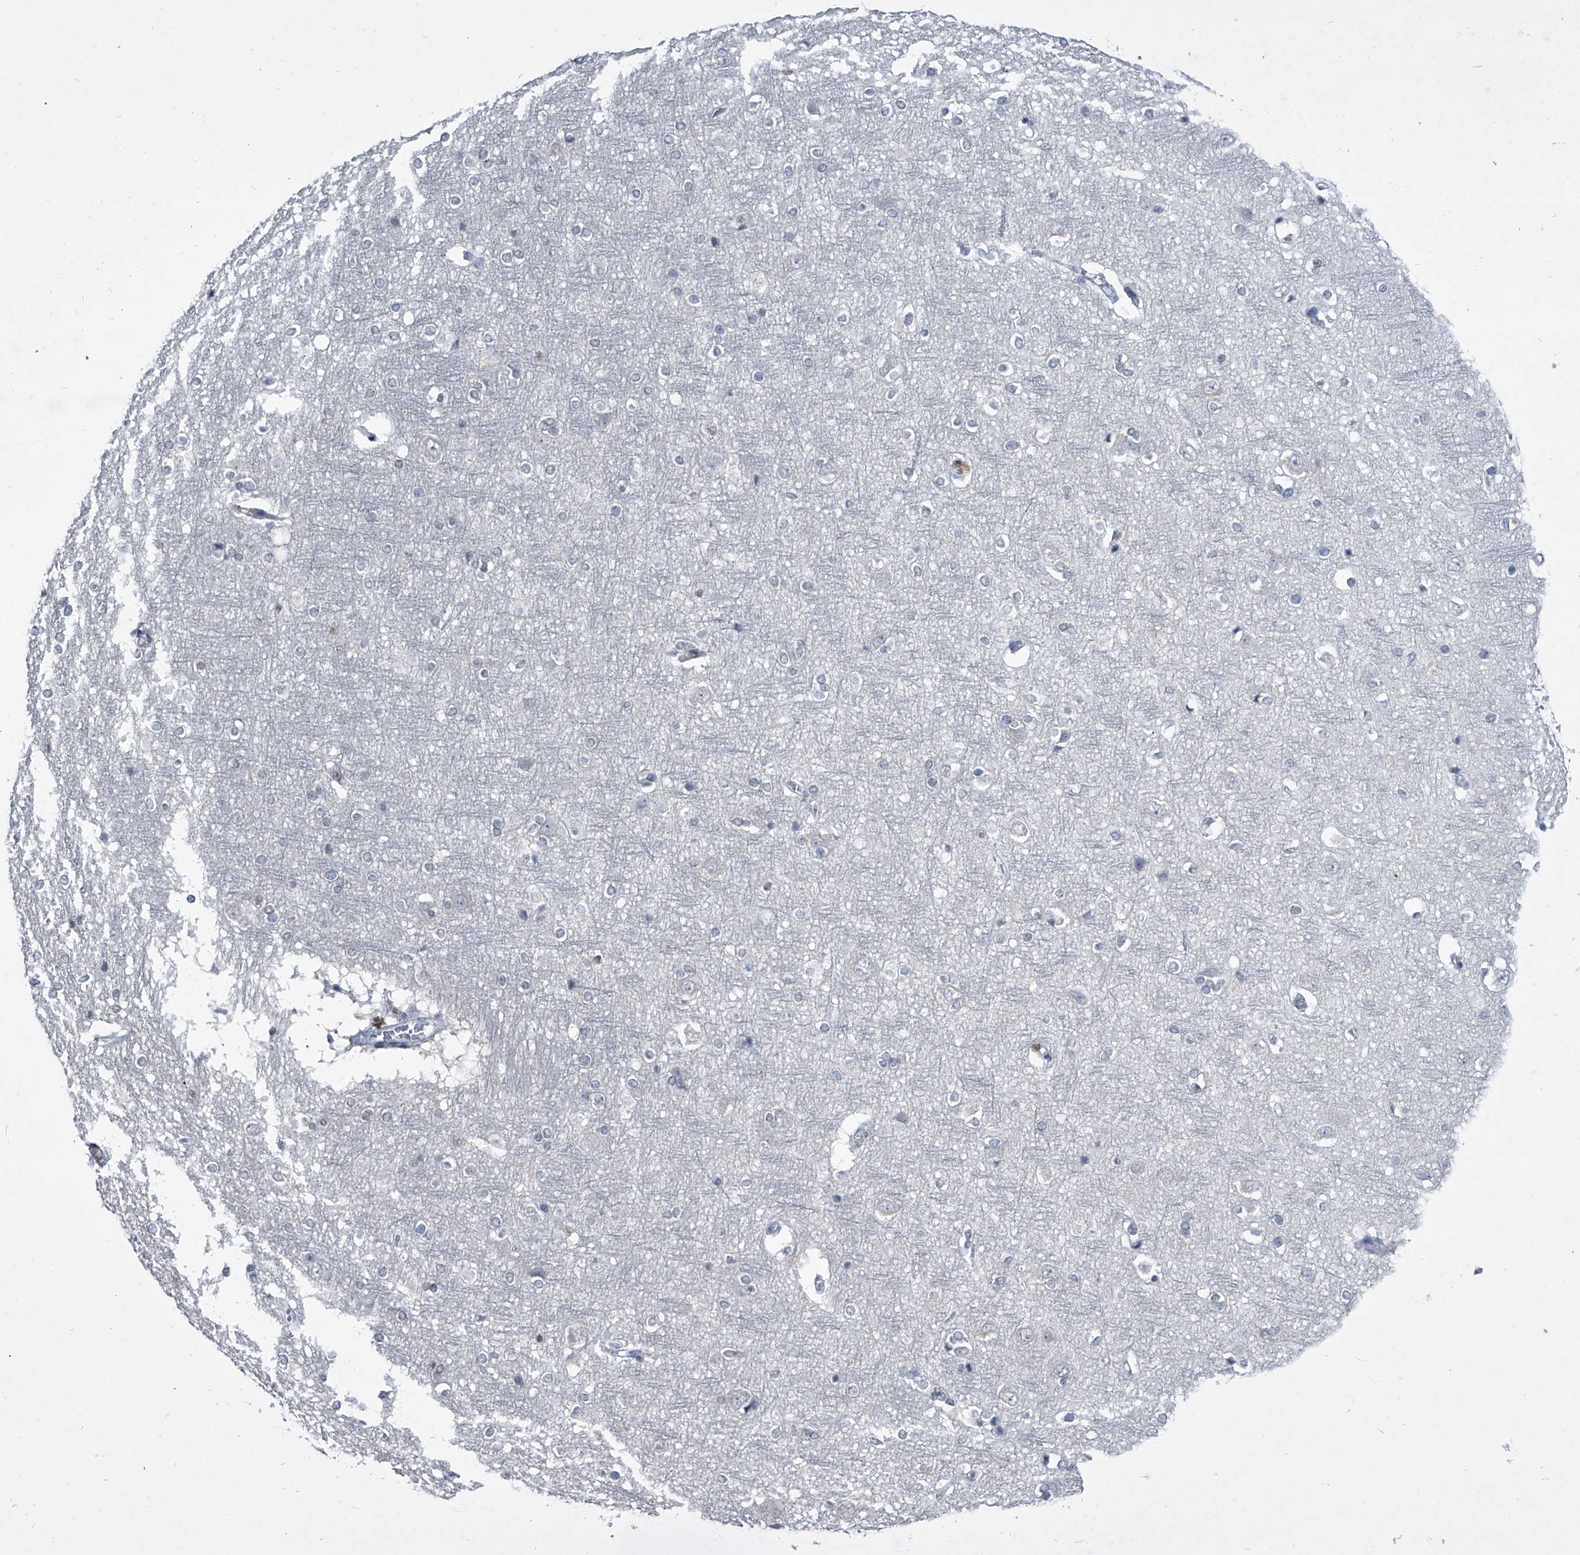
{"staining": {"intensity": "negative", "quantity": "none", "location": "none"}, "tissue": "cerebral cortex", "cell_type": "Endothelial cells", "image_type": "normal", "snomed": [{"axis": "morphology", "description": "Normal tissue, NOS"}, {"axis": "topography", "description": "Cerebral cortex"}], "caption": "The IHC micrograph has no significant staining in endothelial cells of cerebral cortex.", "gene": "BCAS1", "patient": {"sex": "male", "age": 54}}